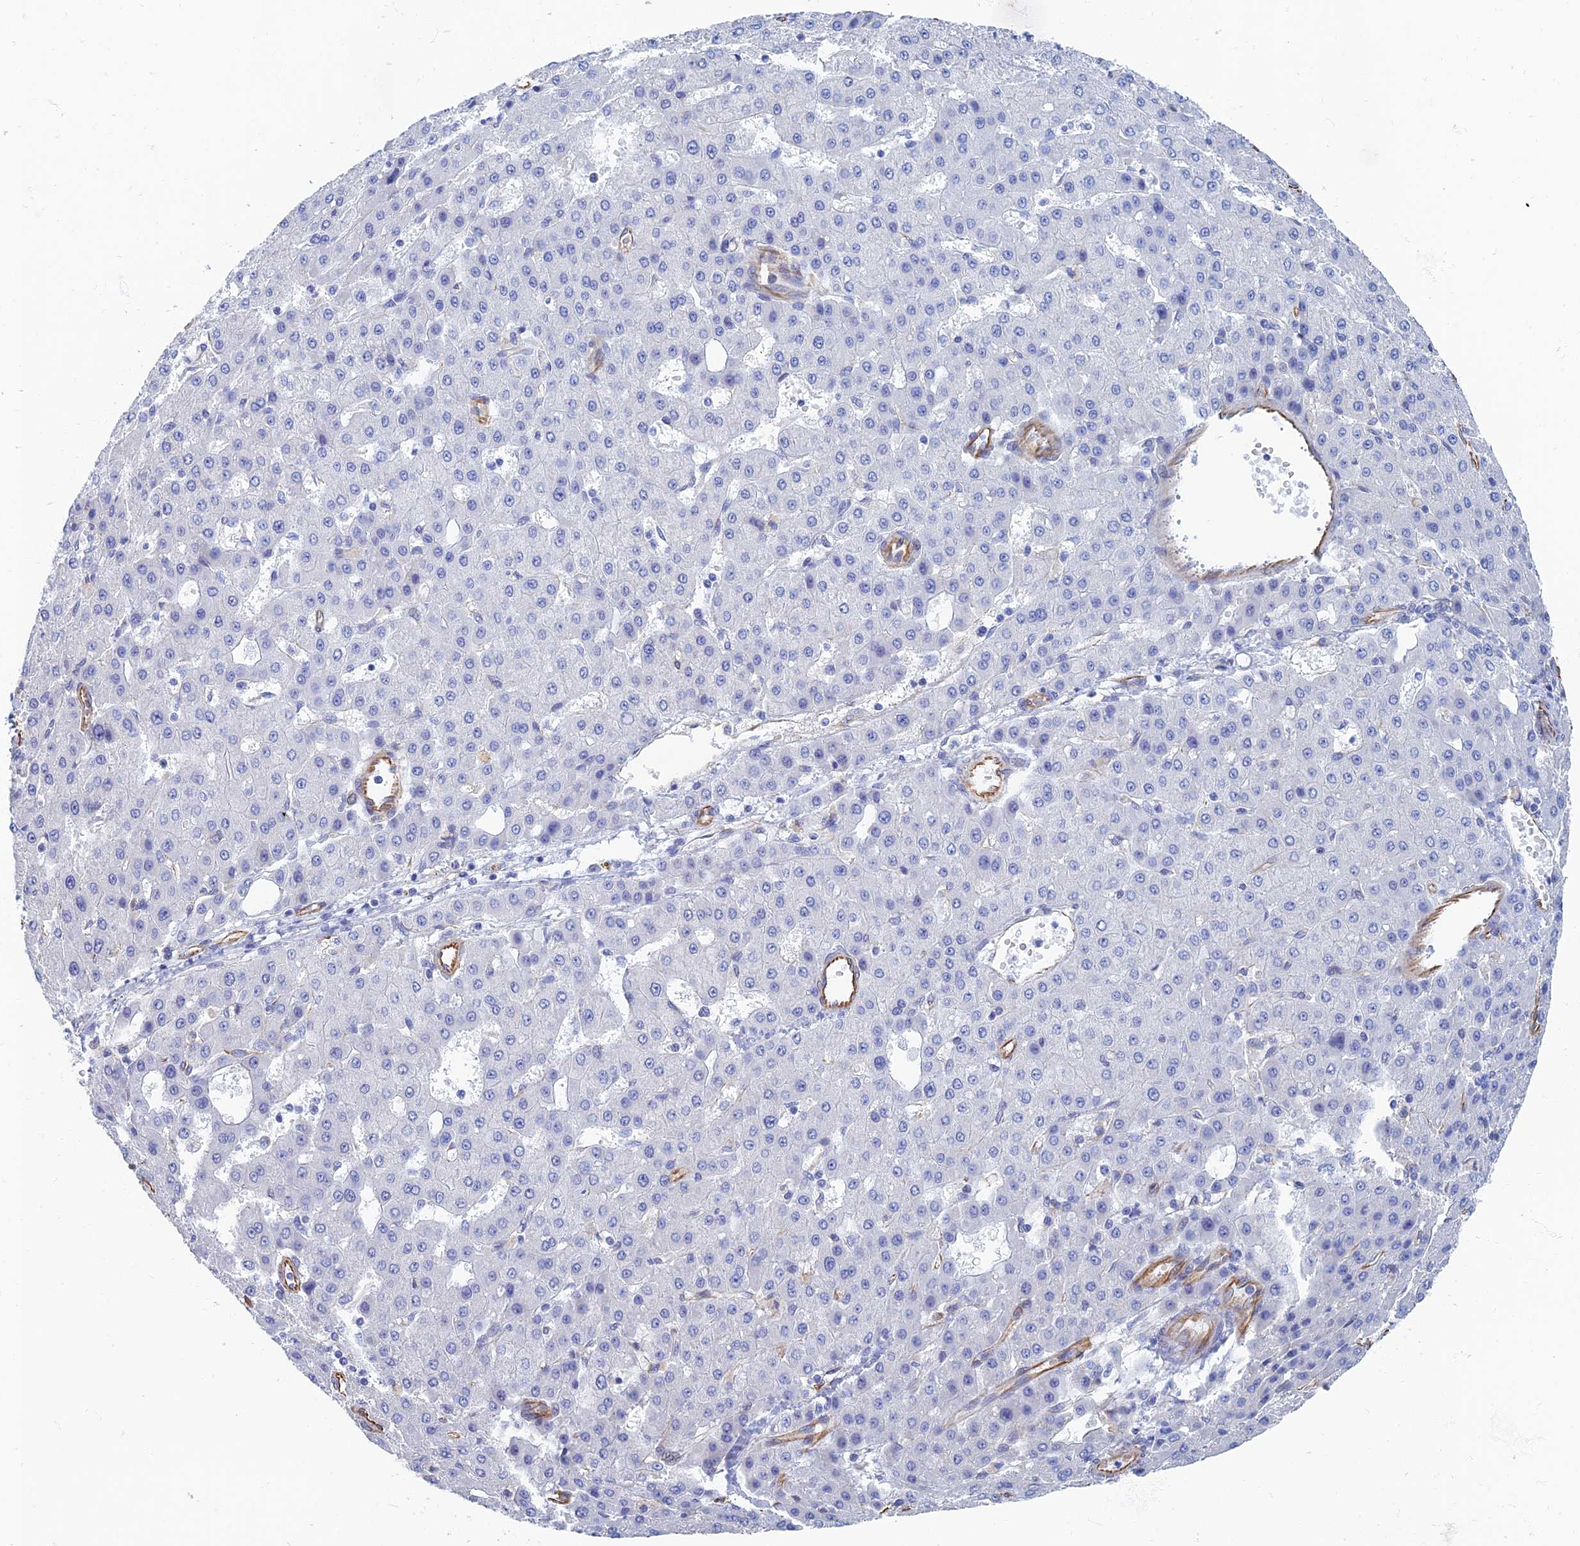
{"staining": {"intensity": "negative", "quantity": "none", "location": "none"}, "tissue": "liver cancer", "cell_type": "Tumor cells", "image_type": "cancer", "snomed": [{"axis": "morphology", "description": "Carcinoma, Hepatocellular, NOS"}, {"axis": "topography", "description": "Liver"}], "caption": "There is no significant expression in tumor cells of liver hepatocellular carcinoma.", "gene": "RMC1", "patient": {"sex": "male", "age": 47}}